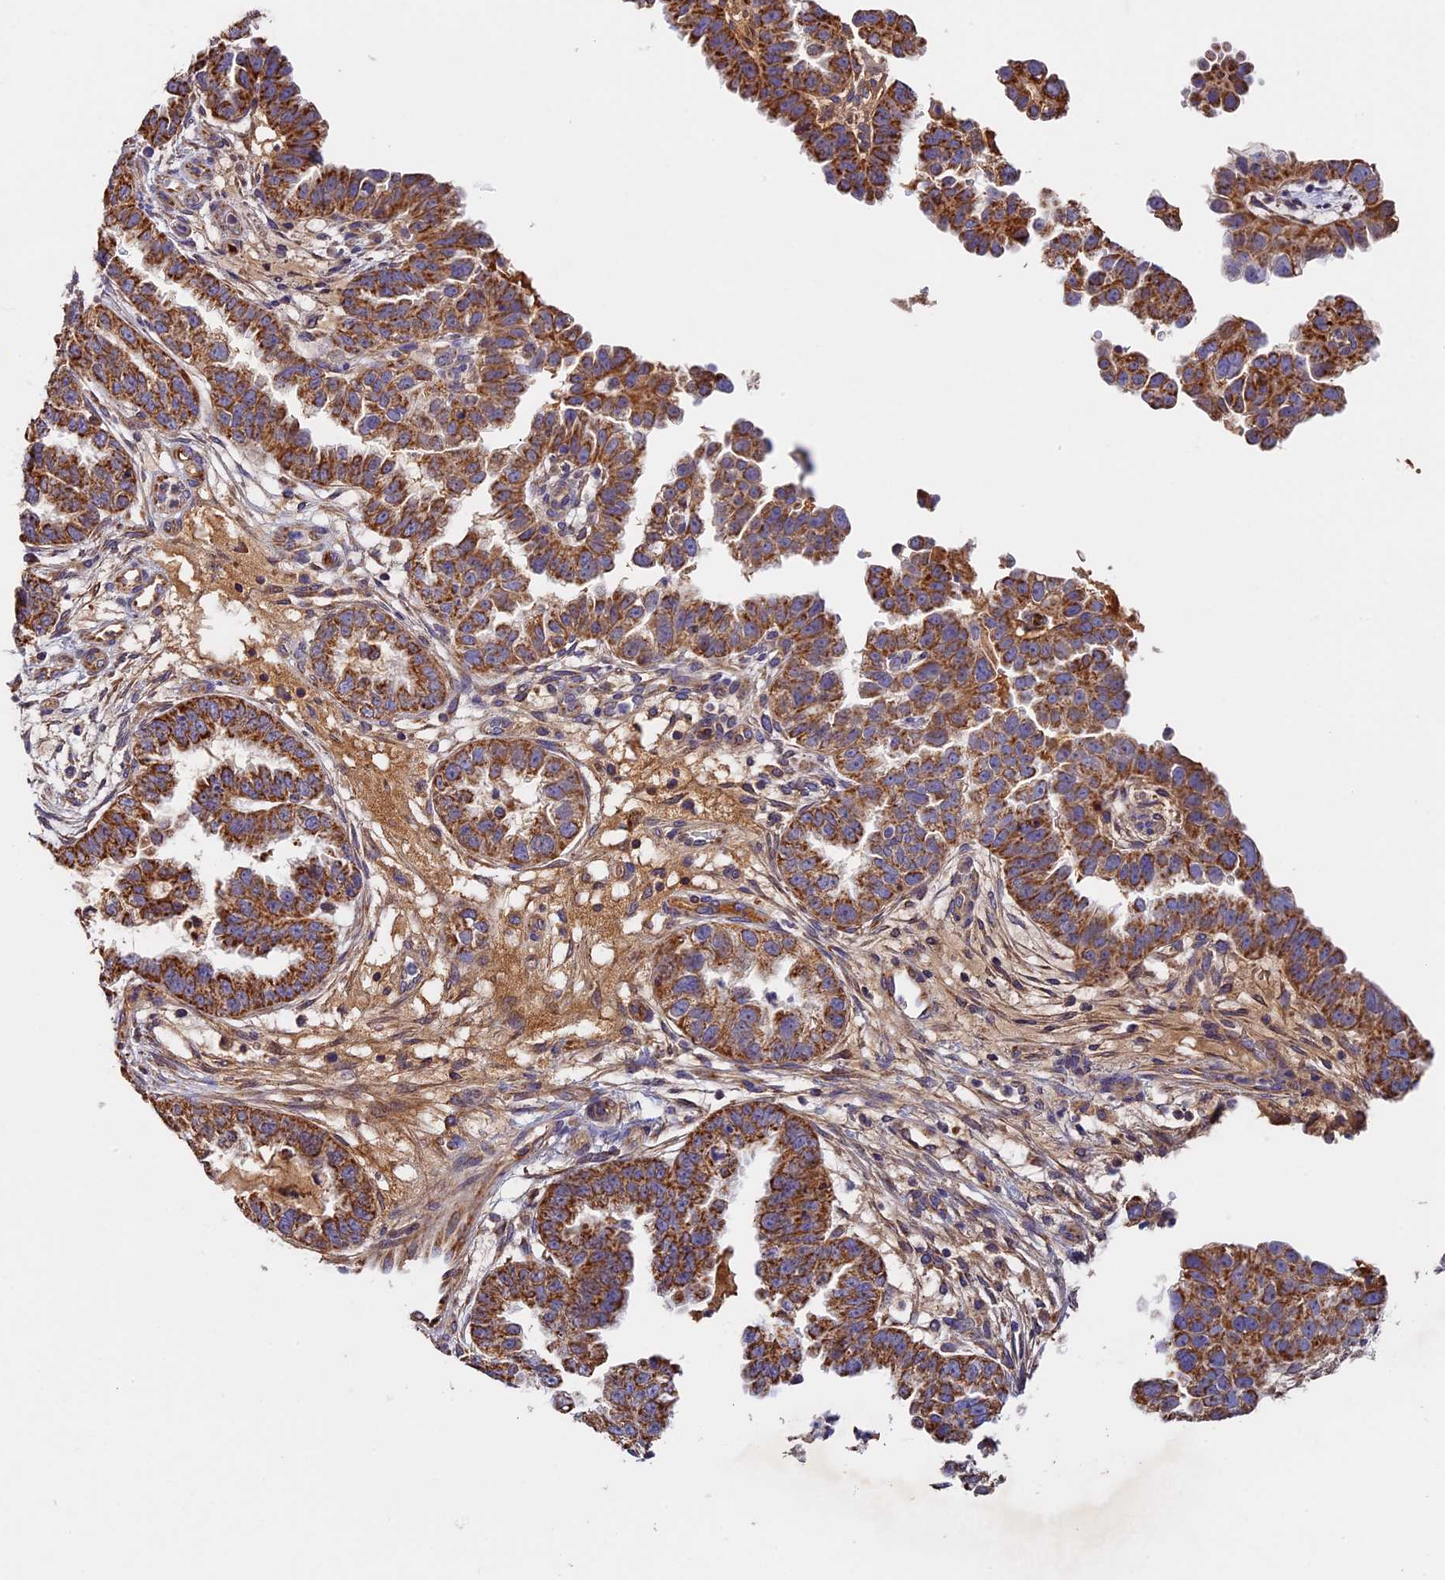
{"staining": {"intensity": "strong", "quantity": ">75%", "location": "cytoplasmic/membranous"}, "tissue": "endometrial cancer", "cell_type": "Tumor cells", "image_type": "cancer", "snomed": [{"axis": "morphology", "description": "Adenocarcinoma, NOS"}, {"axis": "topography", "description": "Endometrium"}], "caption": "Endometrial adenocarcinoma tissue demonstrates strong cytoplasmic/membranous positivity in about >75% of tumor cells, visualized by immunohistochemistry.", "gene": "OCEL1", "patient": {"sex": "female", "age": 85}}